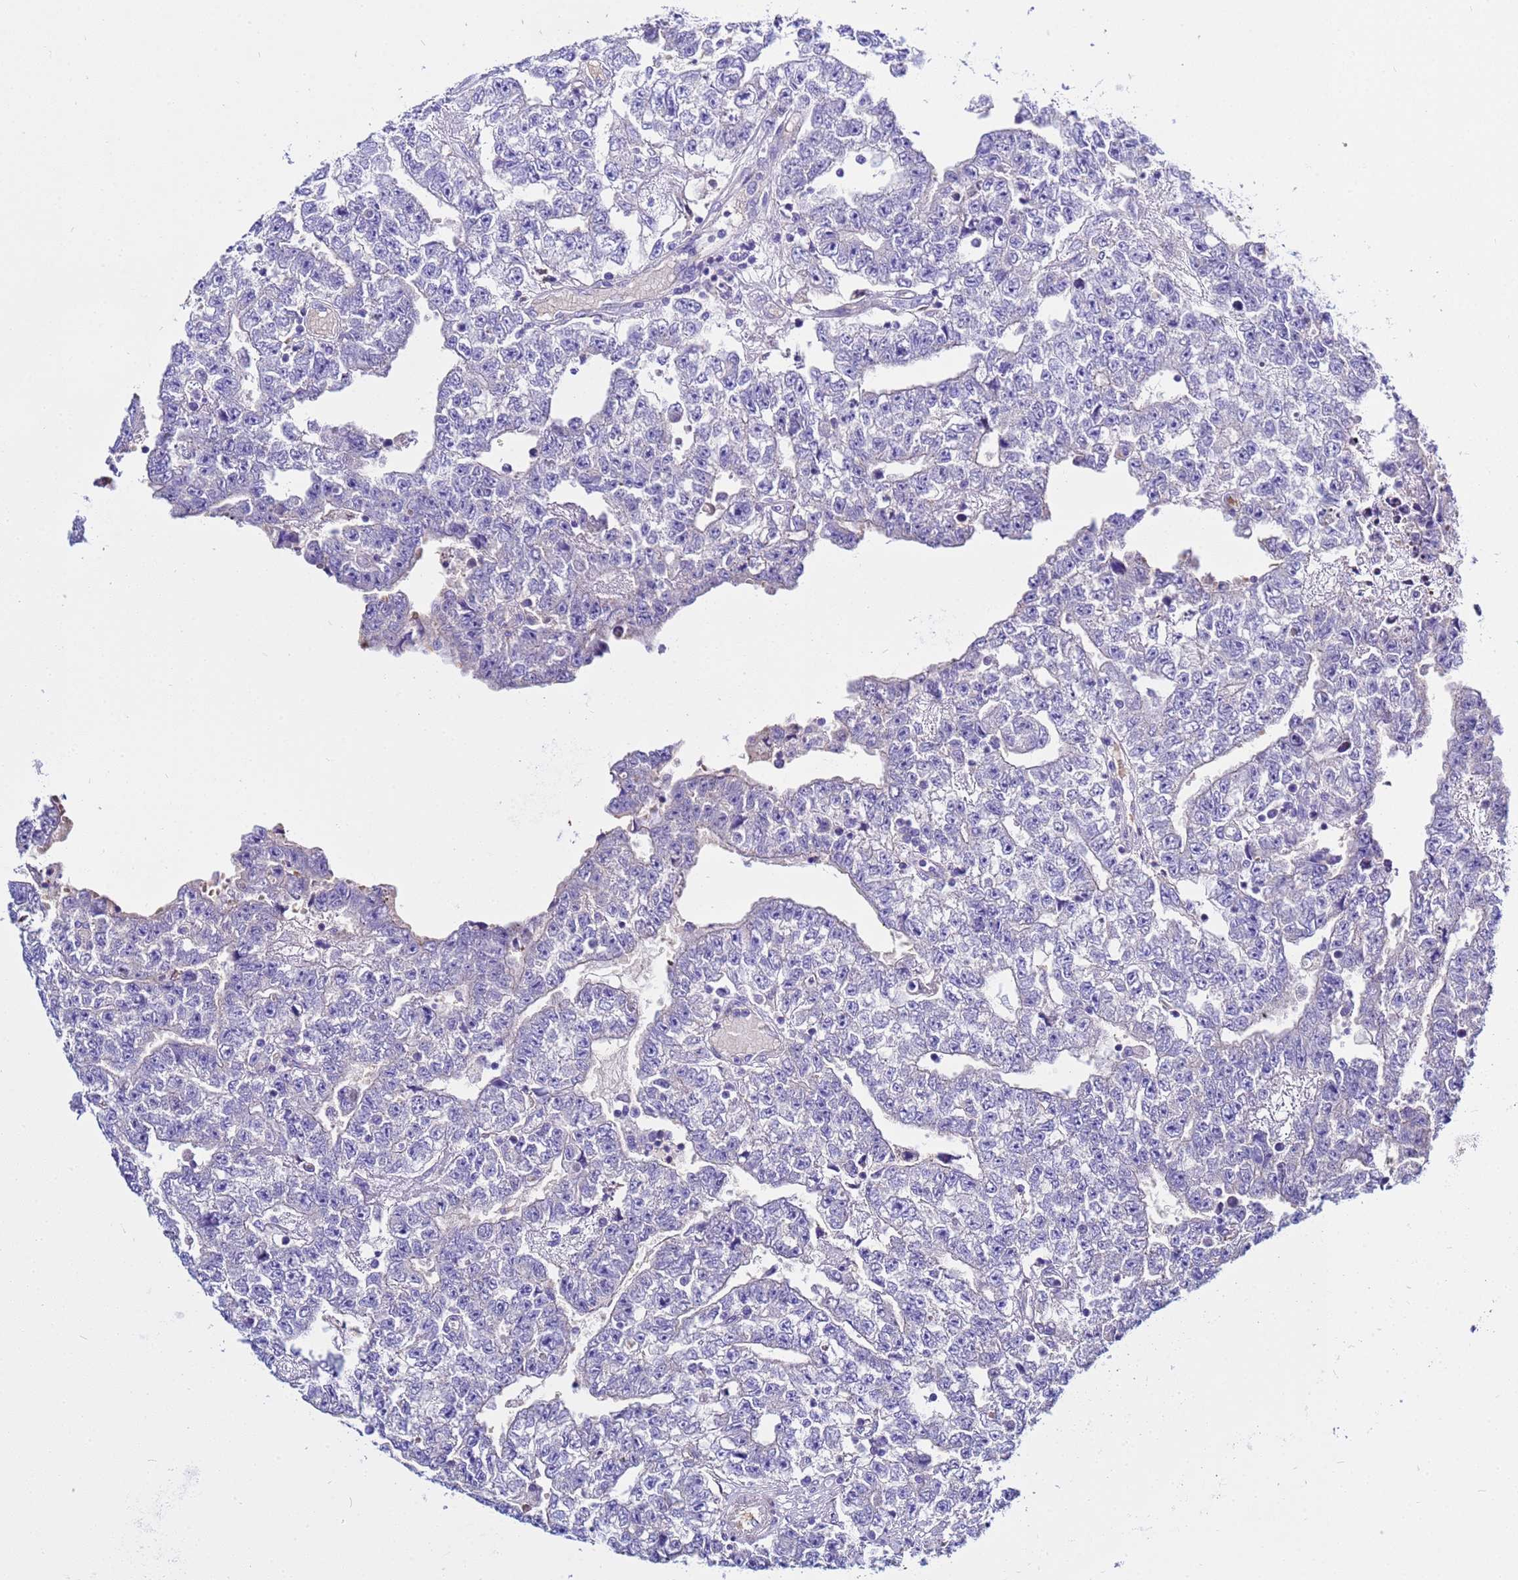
{"staining": {"intensity": "negative", "quantity": "none", "location": "none"}, "tissue": "testis cancer", "cell_type": "Tumor cells", "image_type": "cancer", "snomed": [{"axis": "morphology", "description": "Carcinoma, Embryonal, NOS"}, {"axis": "topography", "description": "Testis"}], "caption": "Immunohistochemical staining of human embryonal carcinoma (testis) displays no significant staining in tumor cells.", "gene": "USP18", "patient": {"sex": "male", "age": 25}}